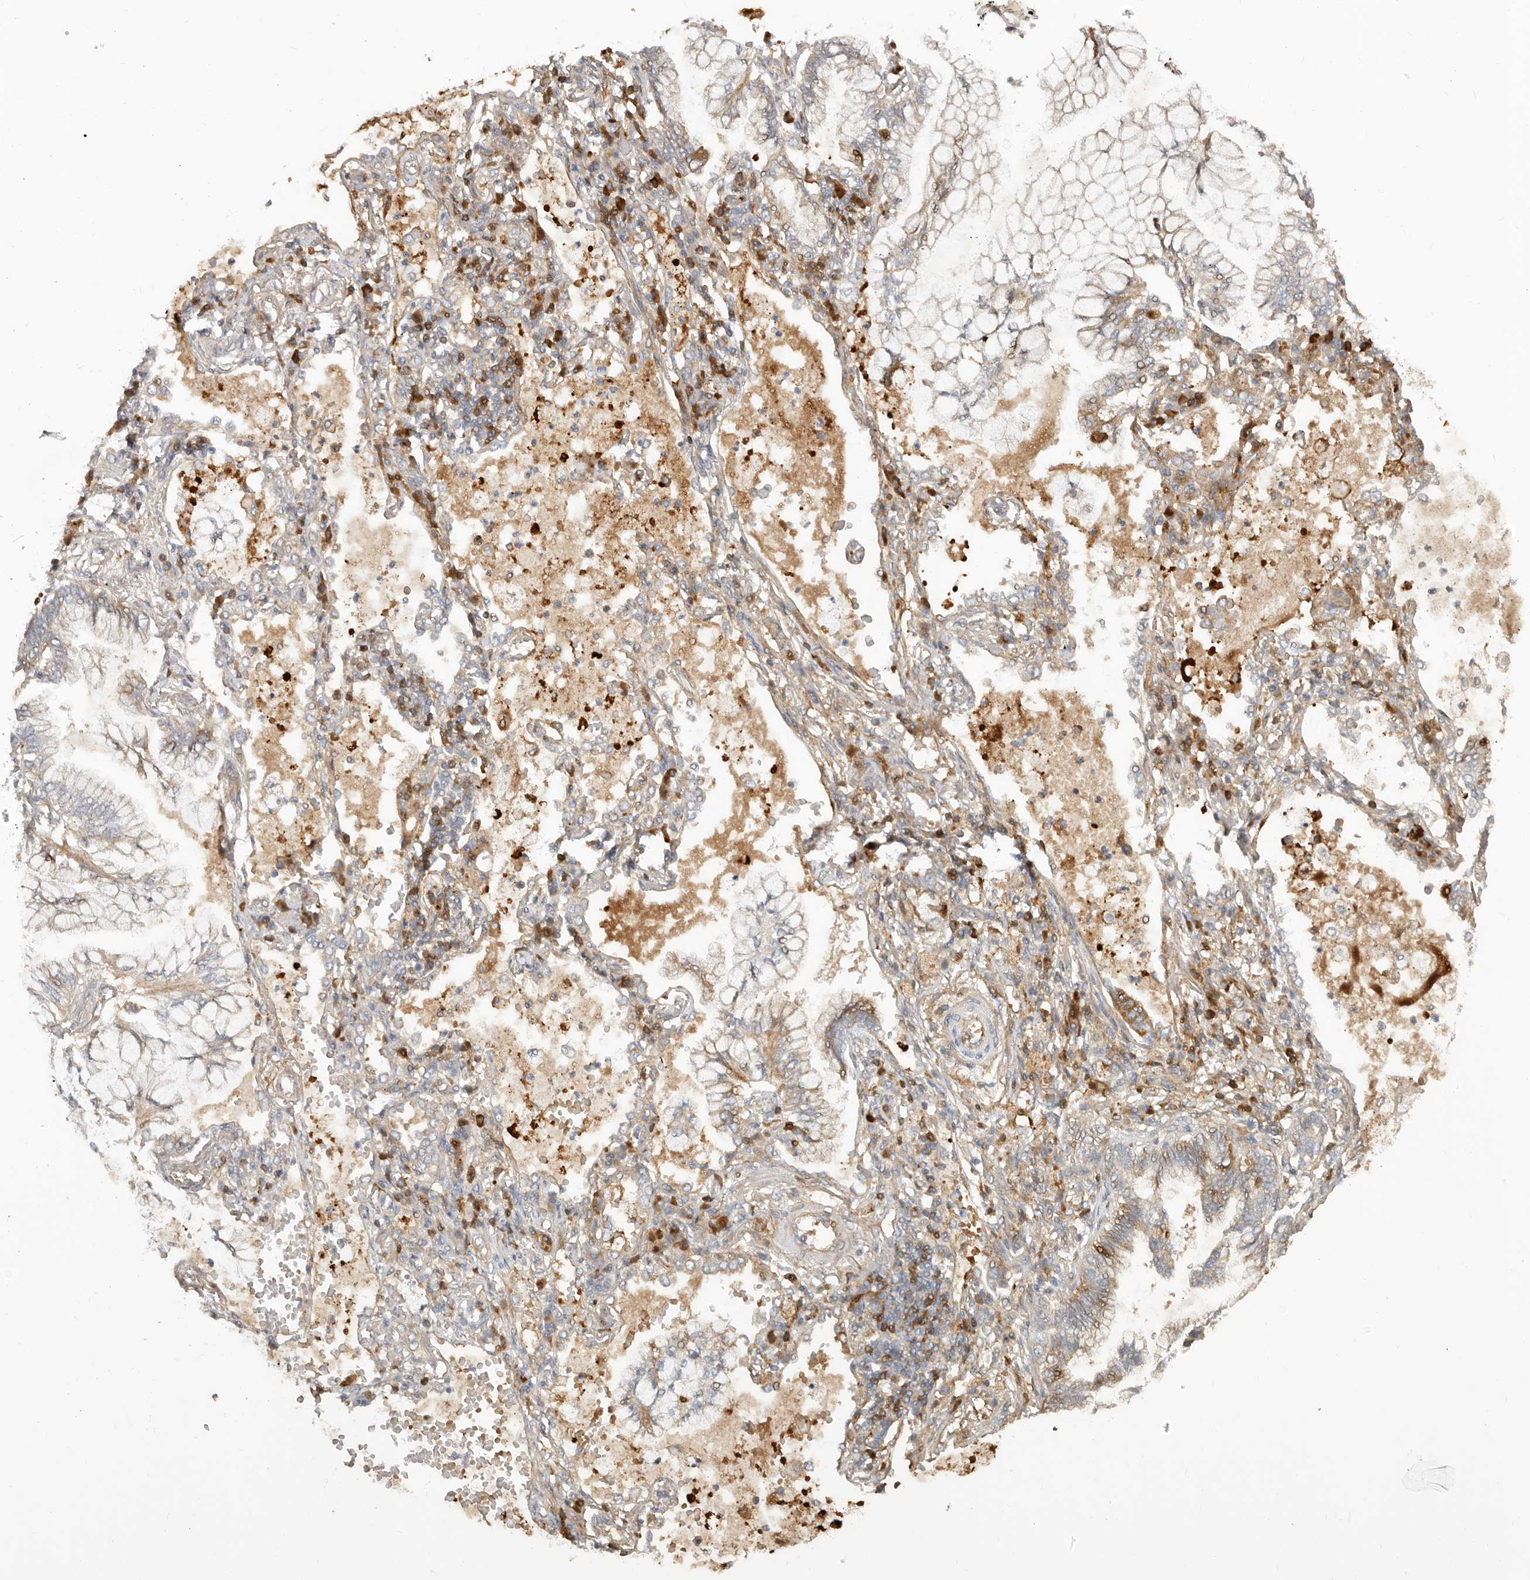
{"staining": {"intensity": "weak", "quantity": "<25%", "location": "cytoplasmic/membranous"}, "tissue": "lung cancer", "cell_type": "Tumor cells", "image_type": "cancer", "snomed": [{"axis": "morphology", "description": "Adenocarcinoma, NOS"}, {"axis": "topography", "description": "Lung"}], "caption": "High magnification brightfield microscopy of lung cancer (adenocarcinoma) stained with DAB (3,3'-diaminobenzidine) (brown) and counterstained with hematoxylin (blue): tumor cells show no significant staining. (DAB IHC with hematoxylin counter stain).", "gene": "MTFR2", "patient": {"sex": "female", "age": 70}}